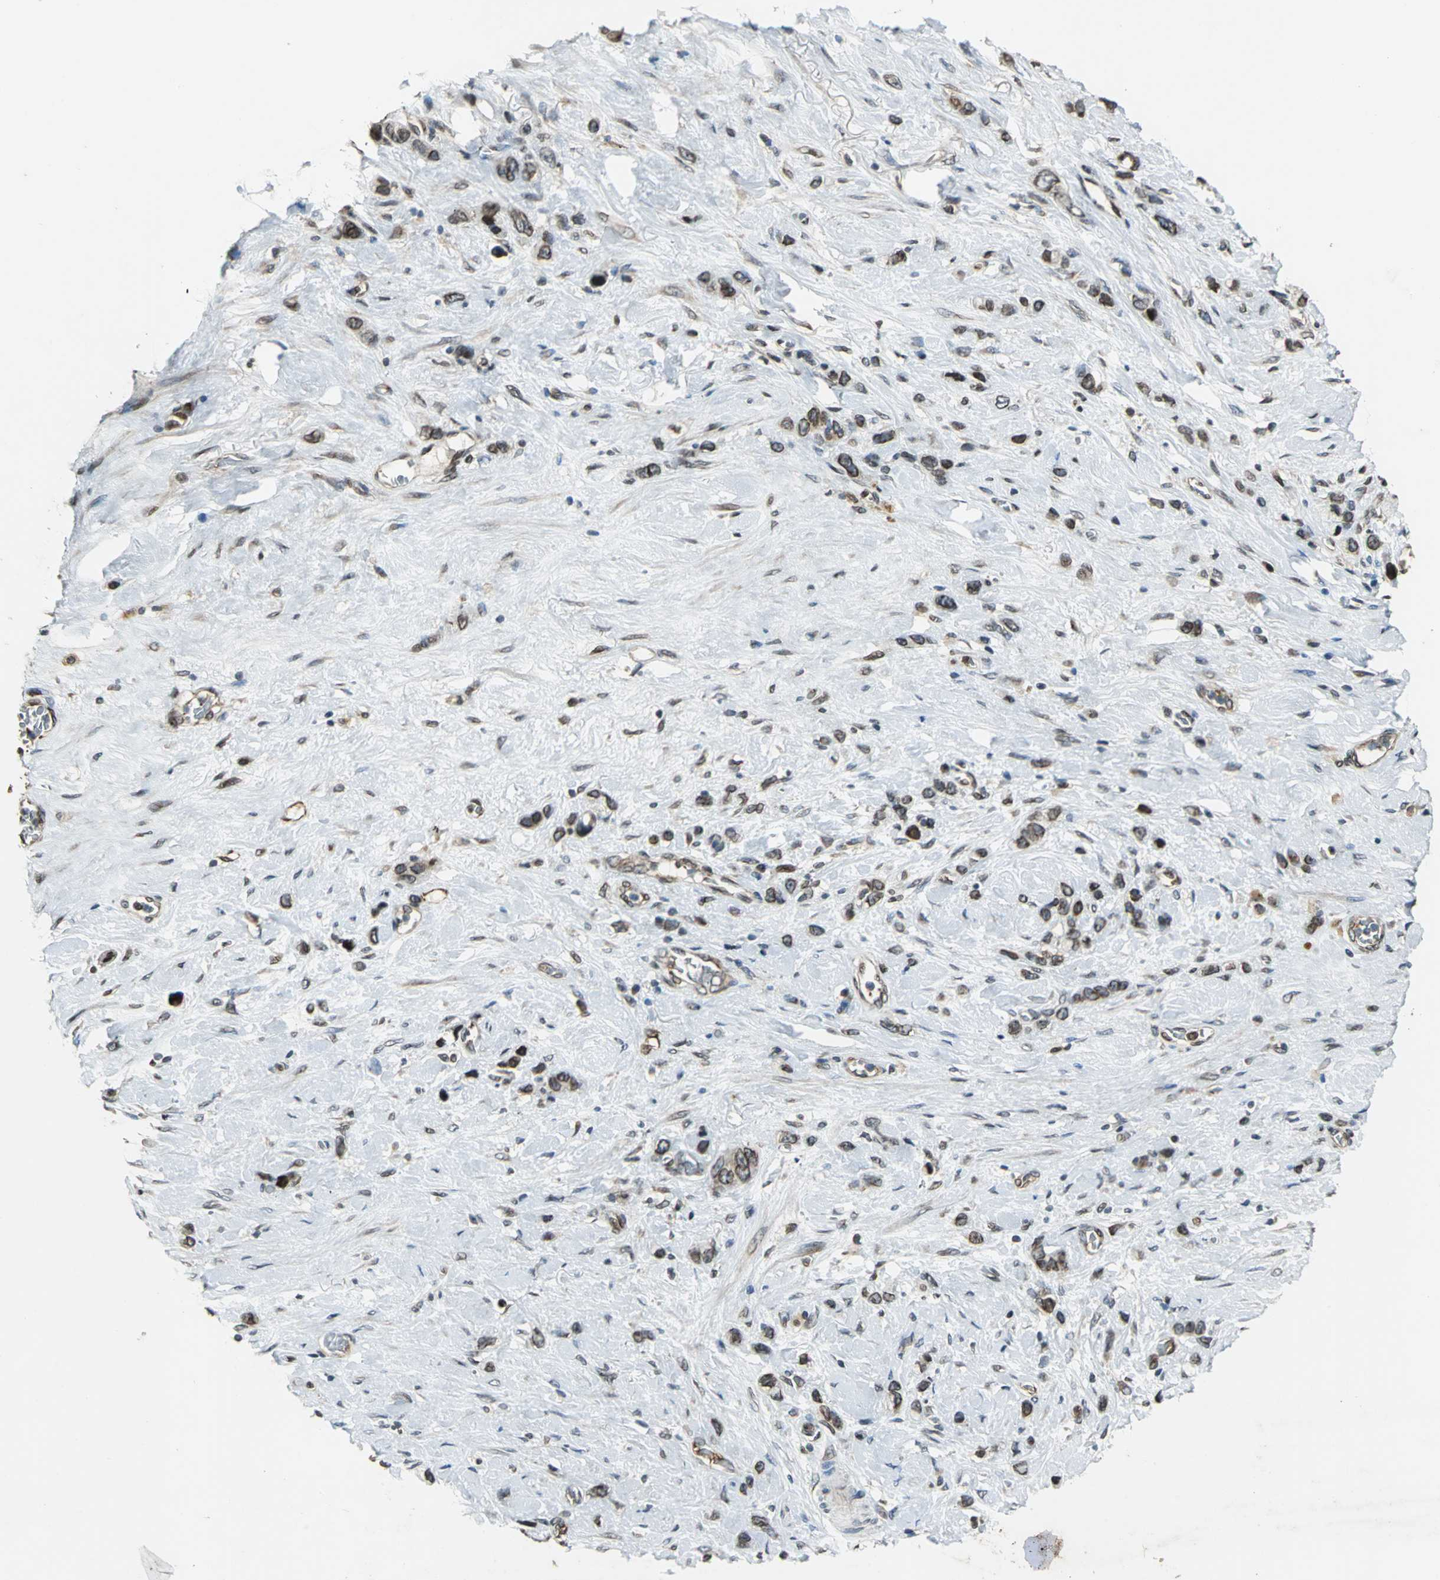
{"staining": {"intensity": "moderate", "quantity": ">75%", "location": "cytoplasmic/membranous,nuclear"}, "tissue": "stomach cancer", "cell_type": "Tumor cells", "image_type": "cancer", "snomed": [{"axis": "morphology", "description": "Normal tissue, NOS"}, {"axis": "morphology", "description": "Adenocarcinoma, NOS"}, {"axis": "morphology", "description": "Adenocarcinoma, High grade"}, {"axis": "topography", "description": "Stomach, upper"}, {"axis": "topography", "description": "Stomach"}], "caption": "Protein staining reveals moderate cytoplasmic/membranous and nuclear positivity in about >75% of tumor cells in stomach cancer (adenocarcinoma). (DAB IHC with brightfield microscopy, high magnification).", "gene": "BRIP1", "patient": {"sex": "female", "age": 65}}